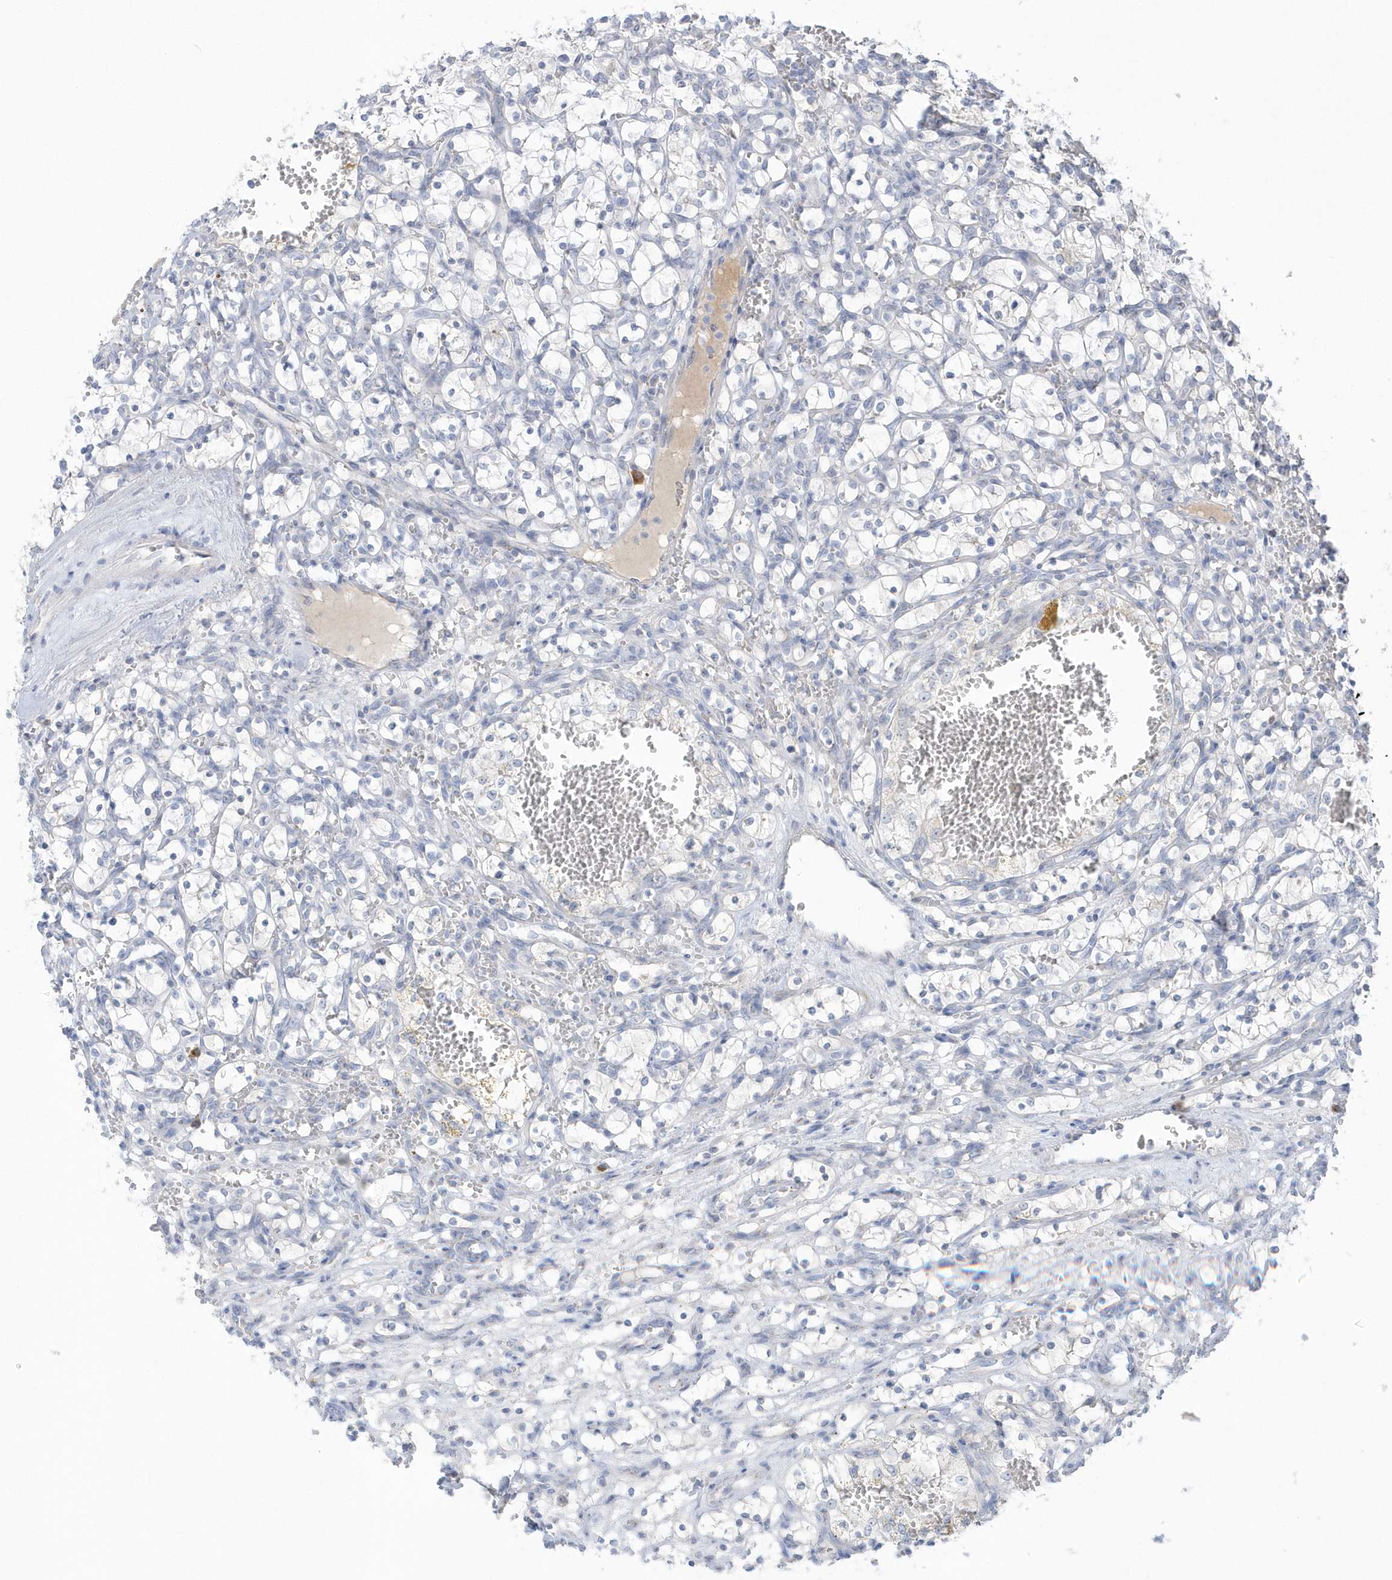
{"staining": {"intensity": "negative", "quantity": "none", "location": "none"}, "tissue": "renal cancer", "cell_type": "Tumor cells", "image_type": "cancer", "snomed": [{"axis": "morphology", "description": "Adenocarcinoma, NOS"}, {"axis": "topography", "description": "Kidney"}], "caption": "DAB immunohistochemical staining of human renal adenocarcinoma exhibits no significant staining in tumor cells.", "gene": "SEMA3D", "patient": {"sex": "female", "age": 69}}